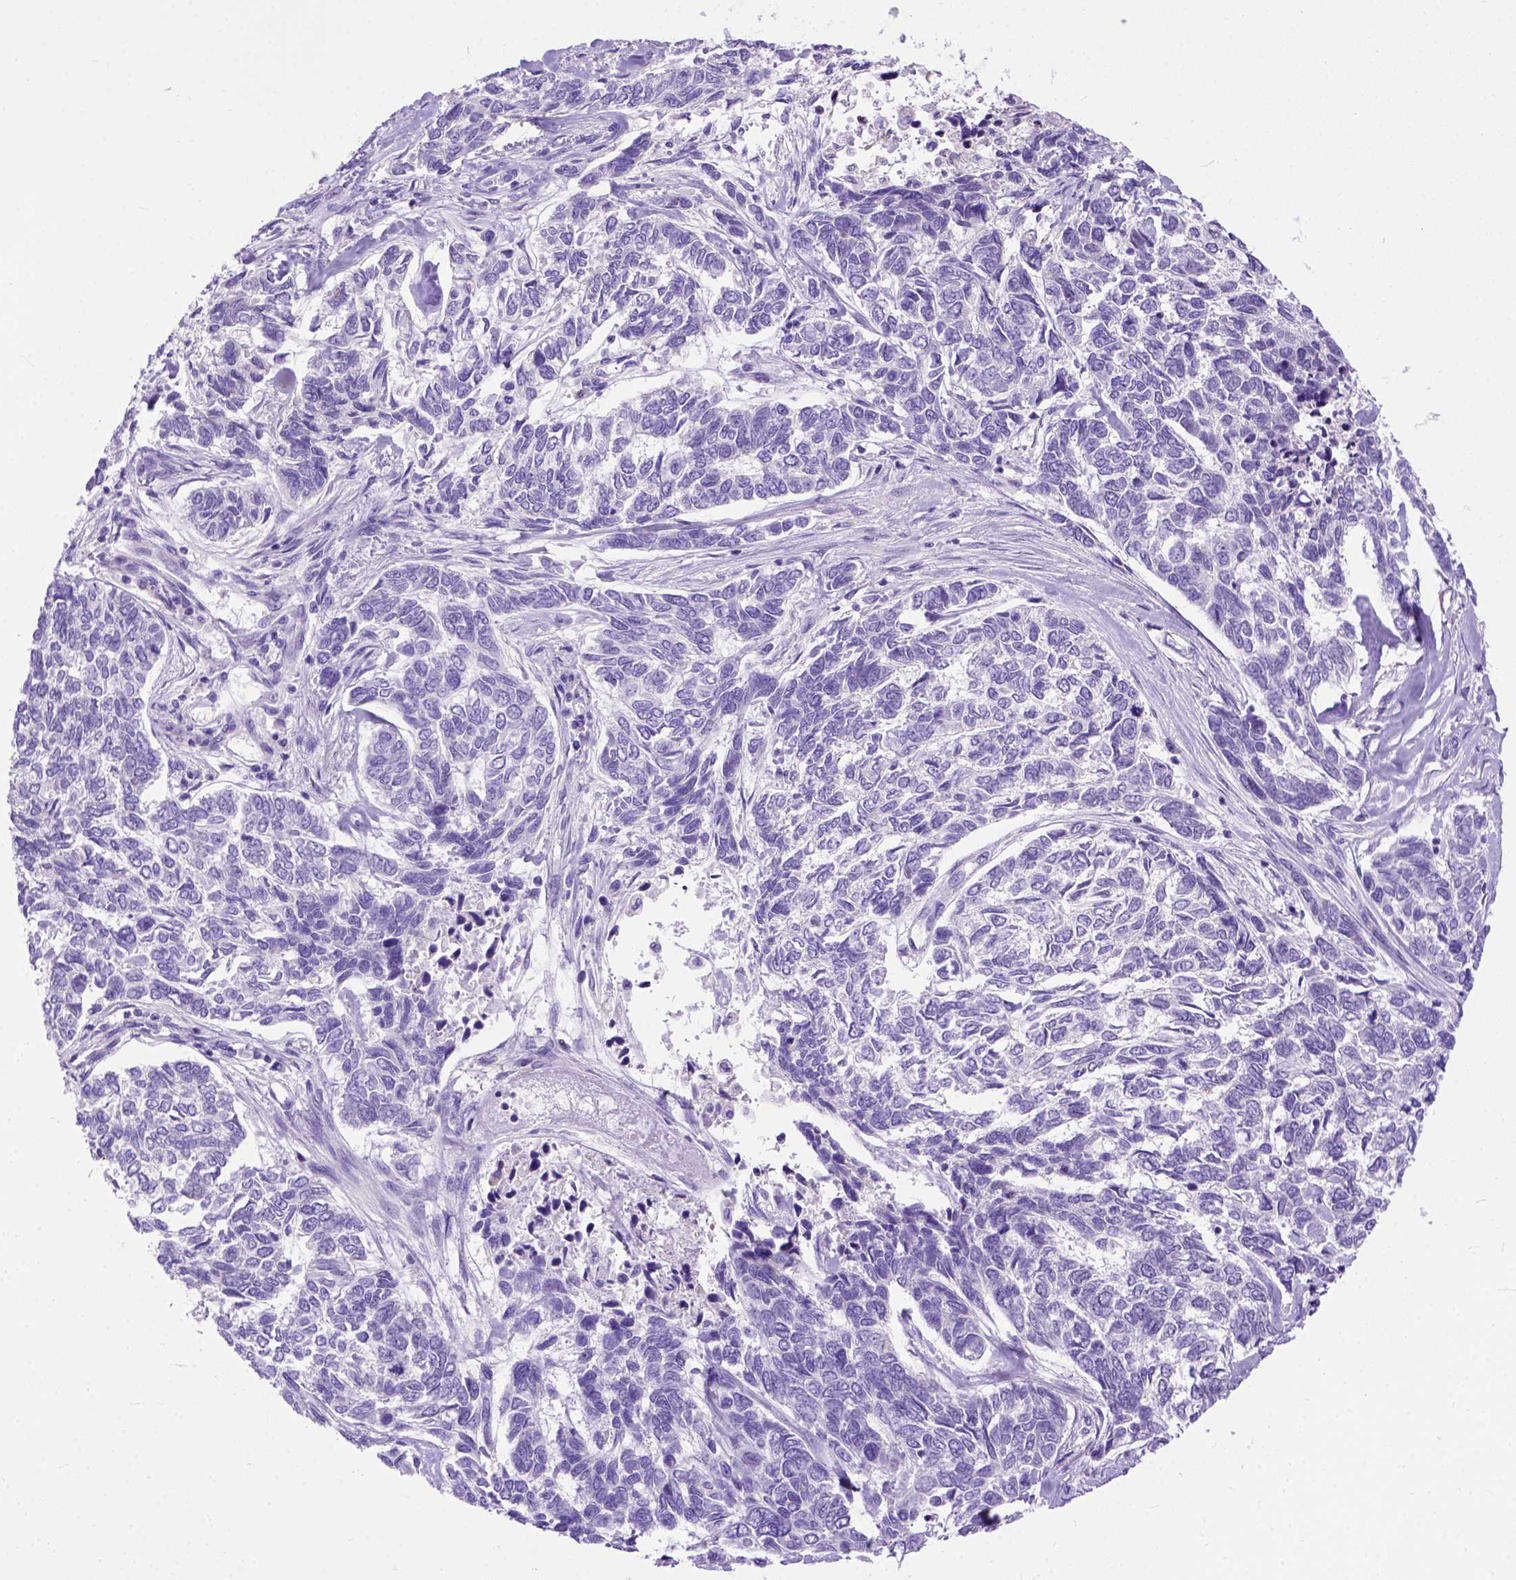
{"staining": {"intensity": "negative", "quantity": "none", "location": "none"}, "tissue": "skin cancer", "cell_type": "Tumor cells", "image_type": "cancer", "snomed": [{"axis": "morphology", "description": "Basal cell carcinoma"}, {"axis": "topography", "description": "Skin"}], "caption": "A micrograph of basal cell carcinoma (skin) stained for a protein shows no brown staining in tumor cells.", "gene": "ODAD3", "patient": {"sex": "female", "age": 65}}